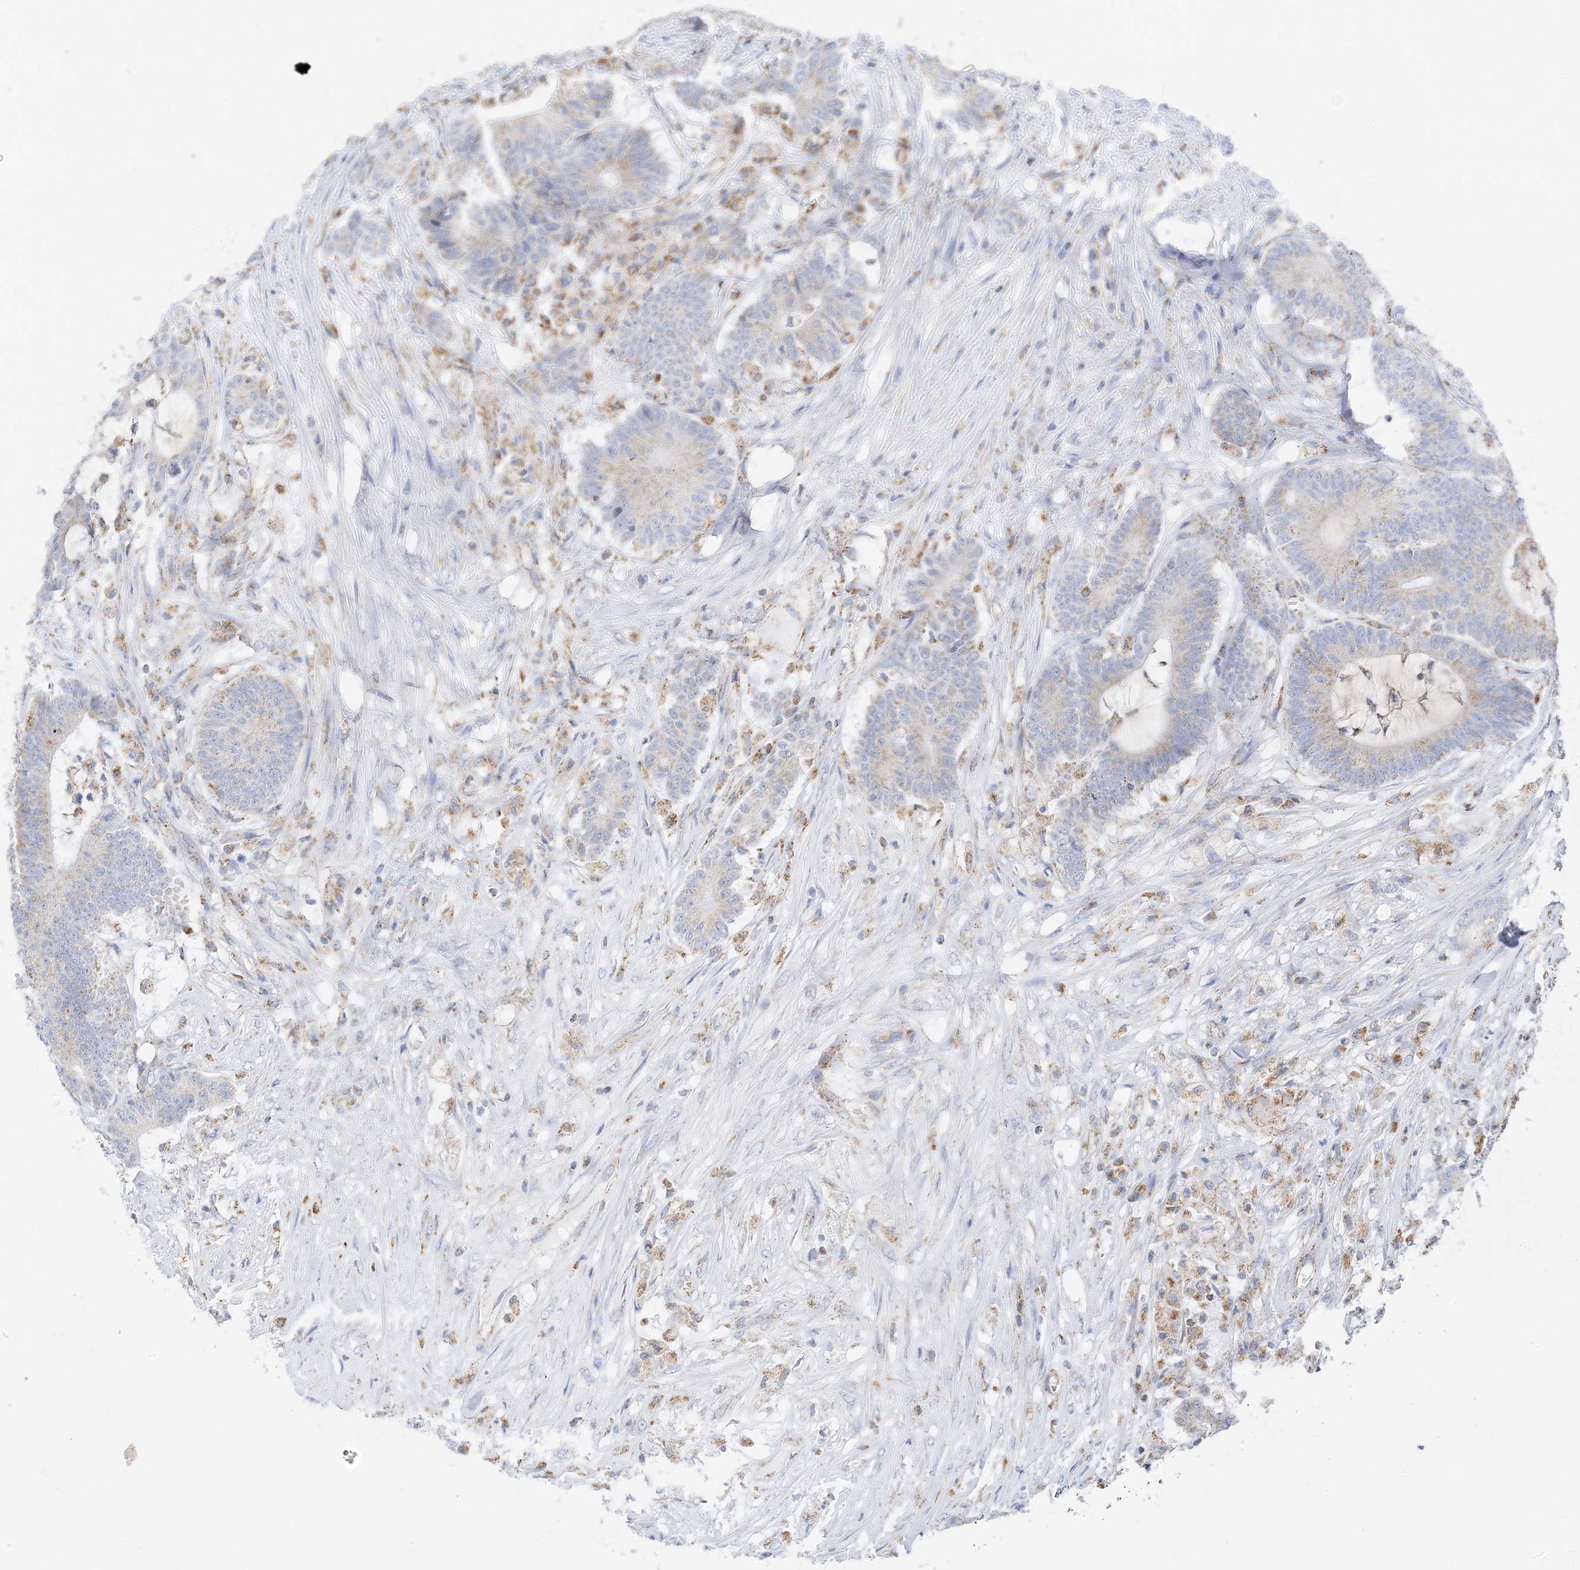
{"staining": {"intensity": "moderate", "quantity": "<25%", "location": "cytoplasmic/membranous"}, "tissue": "colorectal cancer", "cell_type": "Tumor cells", "image_type": "cancer", "snomed": [{"axis": "morphology", "description": "Adenocarcinoma, NOS"}, {"axis": "topography", "description": "Colon"}], "caption": "Immunohistochemistry (IHC) histopathology image of human colorectal cancer stained for a protein (brown), which reveals low levels of moderate cytoplasmic/membranous positivity in about <25% of tumor cells.", "gene": "CAPN13", "patient": {"sex": "female", "age": 84}}